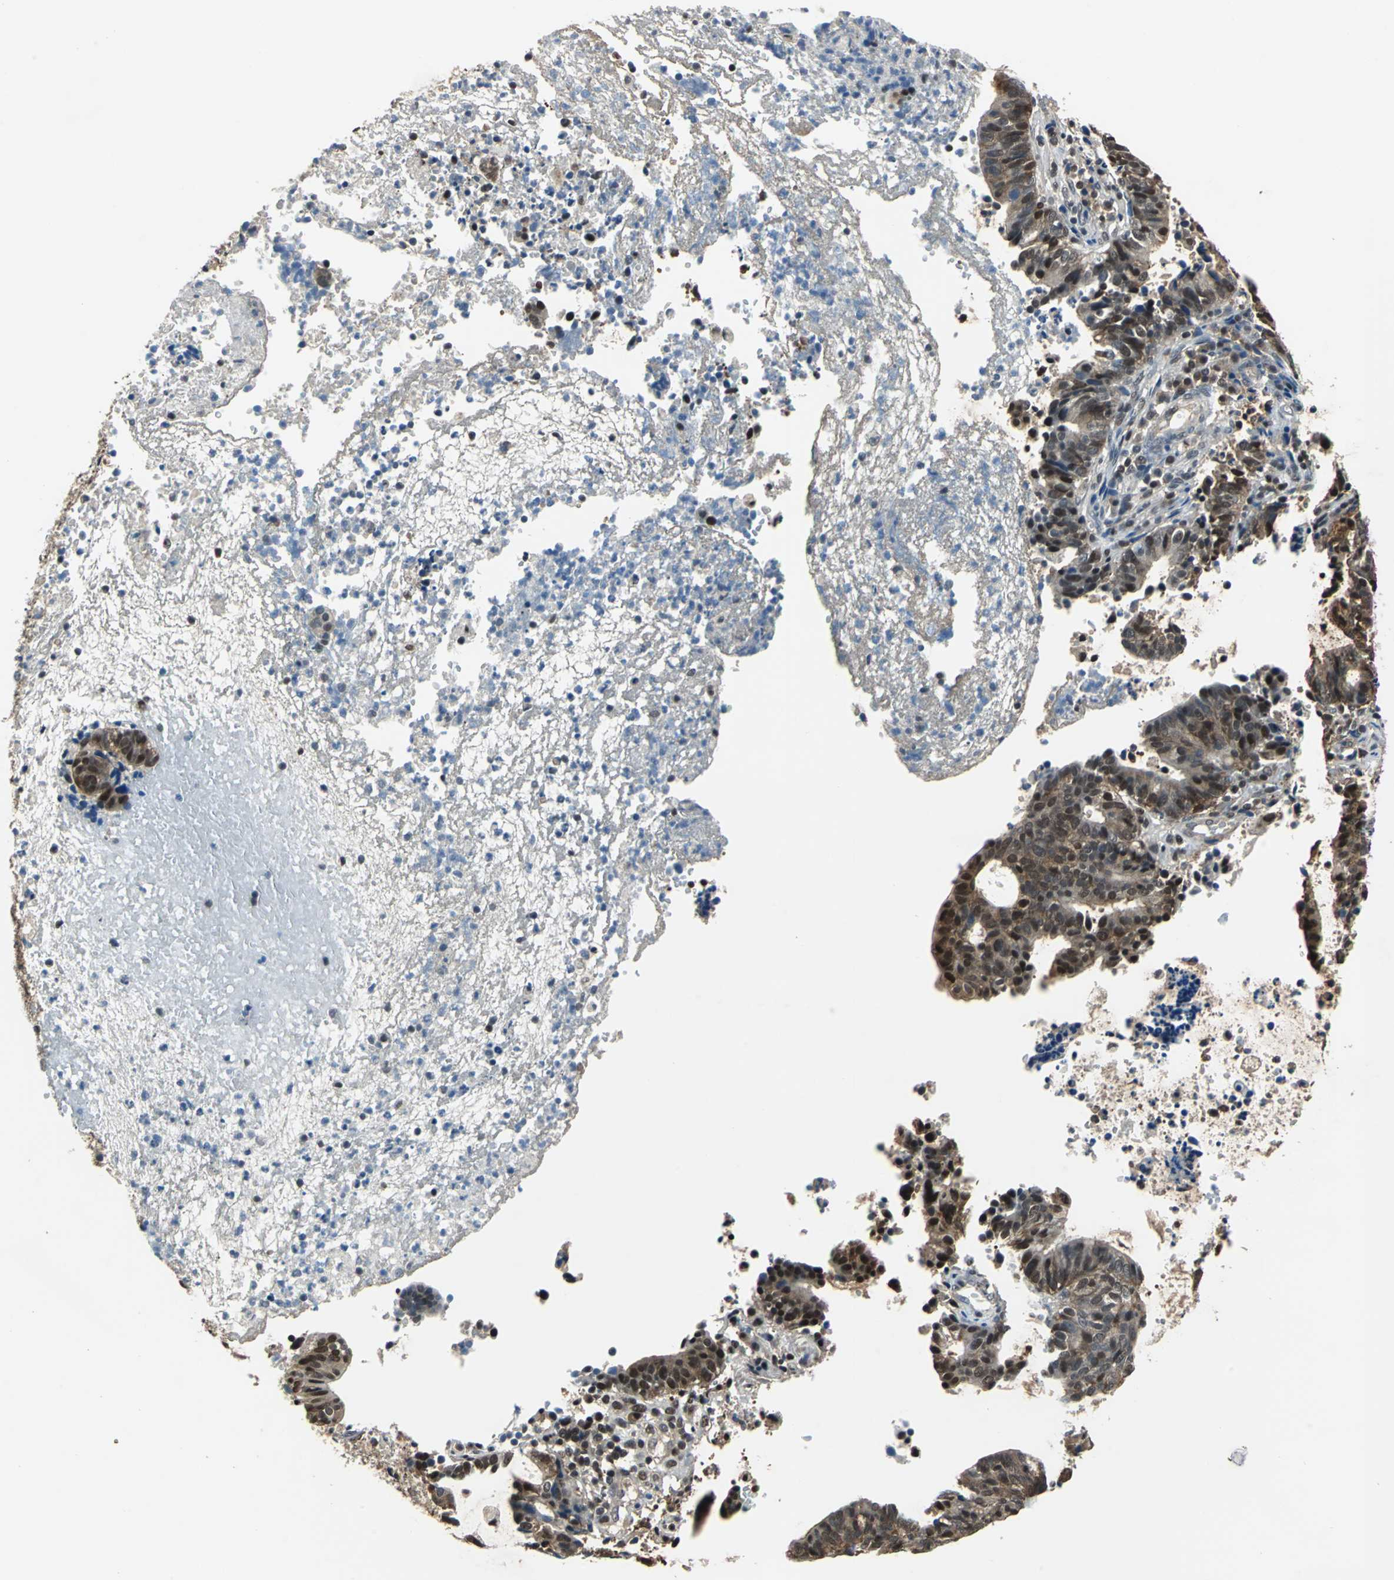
{"staining": {"intensity": "strong", "quantity": "25%-75%", "location": "cytoplasmic/membranous,nuclear"}, "tissue": "endometrial cancer", "cell_type": "Tumor cells", "image_type": "cancer", "snomed": [{"axis": "morphology", "description": "Adenocarcinoma, NOS"}, {"axis": "topography", "description": "Uterus"}], "caption": "Immunohistochemistry image of endometrial adenocarcinoma stained for a protein (brown), which demonstrates high levels of strong cytoplasmic/membranous and nuclear staining in approximately 25%-75% of tumor cells.", "gene": "PSME1", "patient": {"sex": "female", "age": 83}}